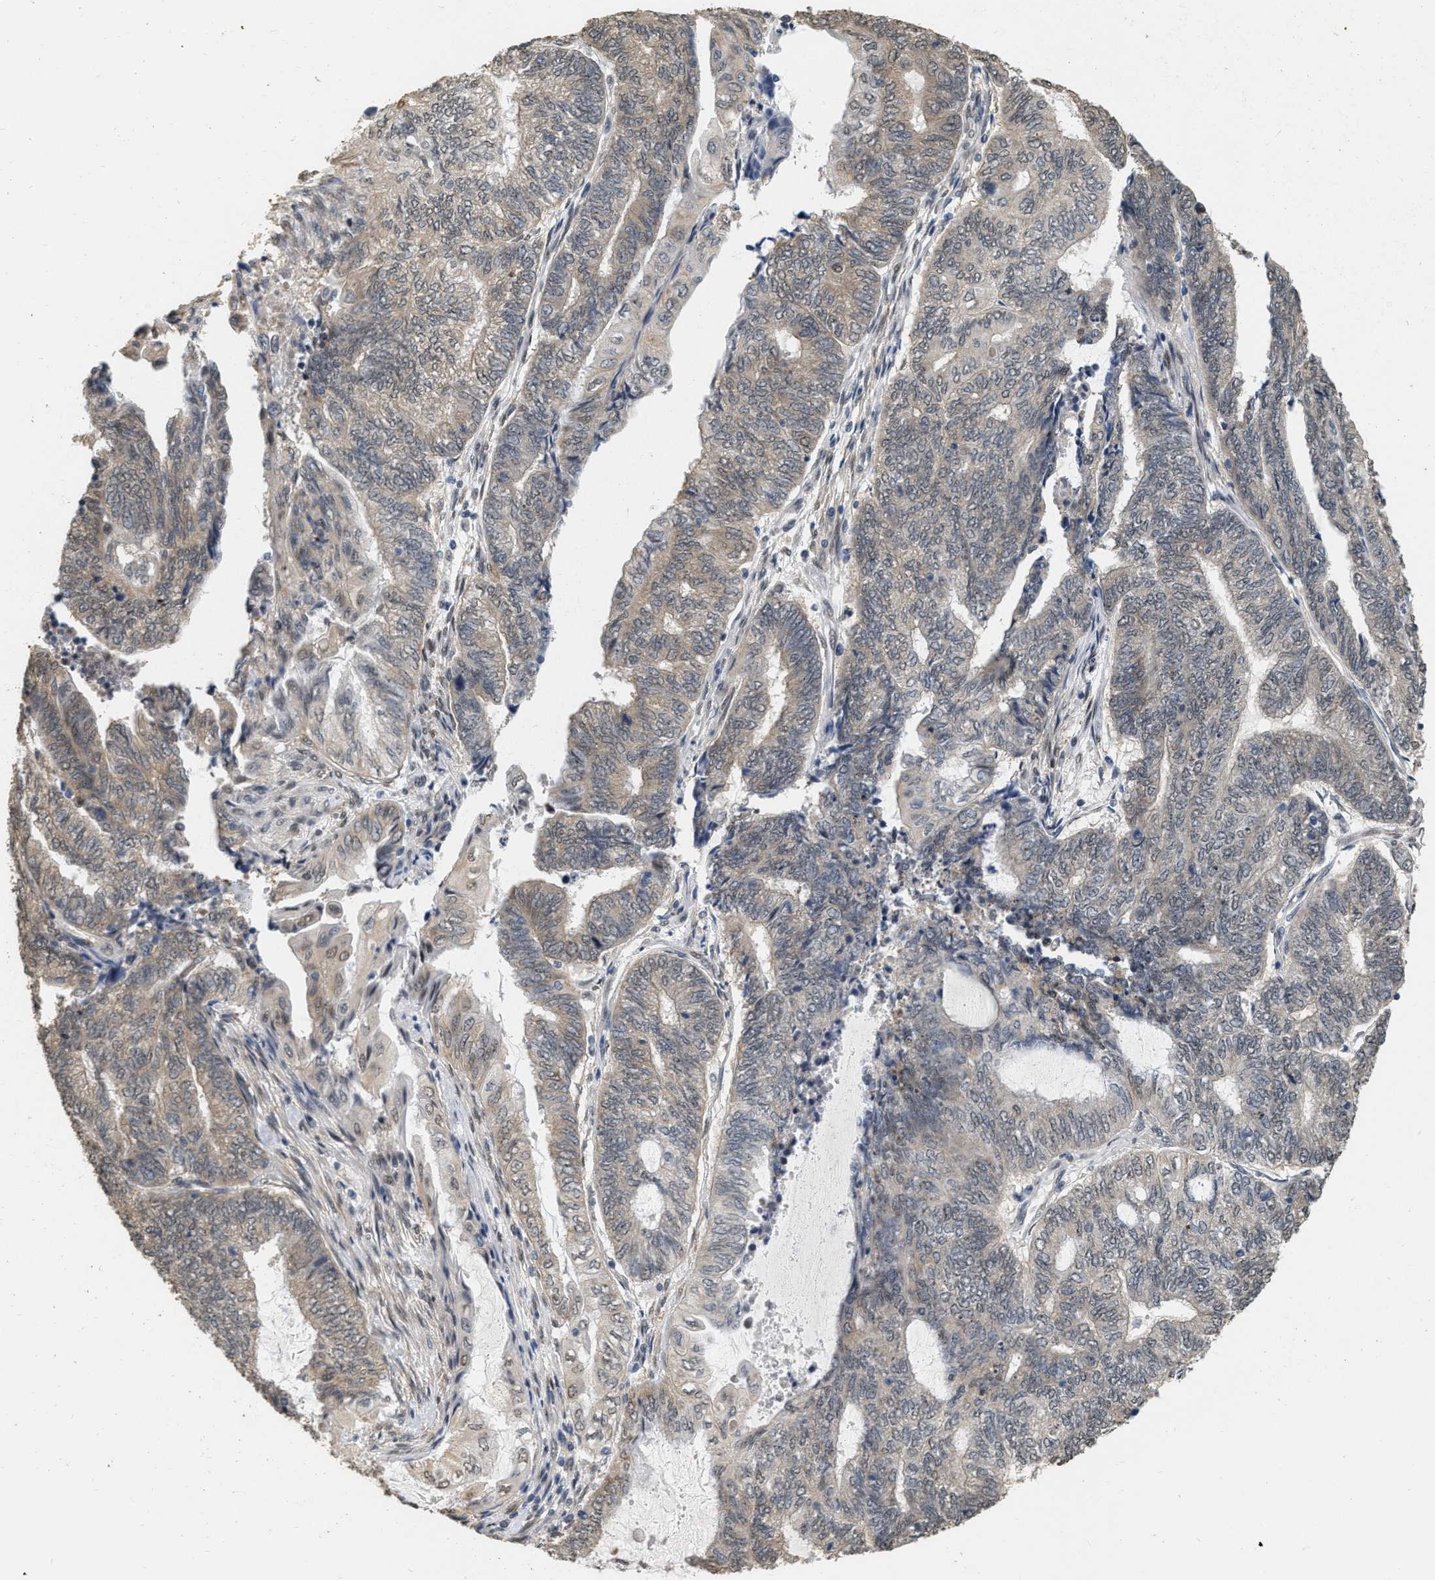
{"staining": {"intensity": "weak", "quantity": "25%-75%", "location": "cytoplasmic/membranous"}, "tissue": "endometrial cancer", "cell_type": "Tumor cells", "image_type": "cancer", "snomed": [{"axis": "morphology", "description": "Adenocarcinoma, NOS"}, {"axis": "topography", "description": "Uterus"}, {"axis": "topography", "description": "Endometrium"}], "caption": "IHC of human endometrial cancer displays low levels of weak cytoplasmic/membranous expression in approximately 25%-75% of tumor cells.", "gene": "RUVBL1", "patient": {"sex": "female", "age": 70}}